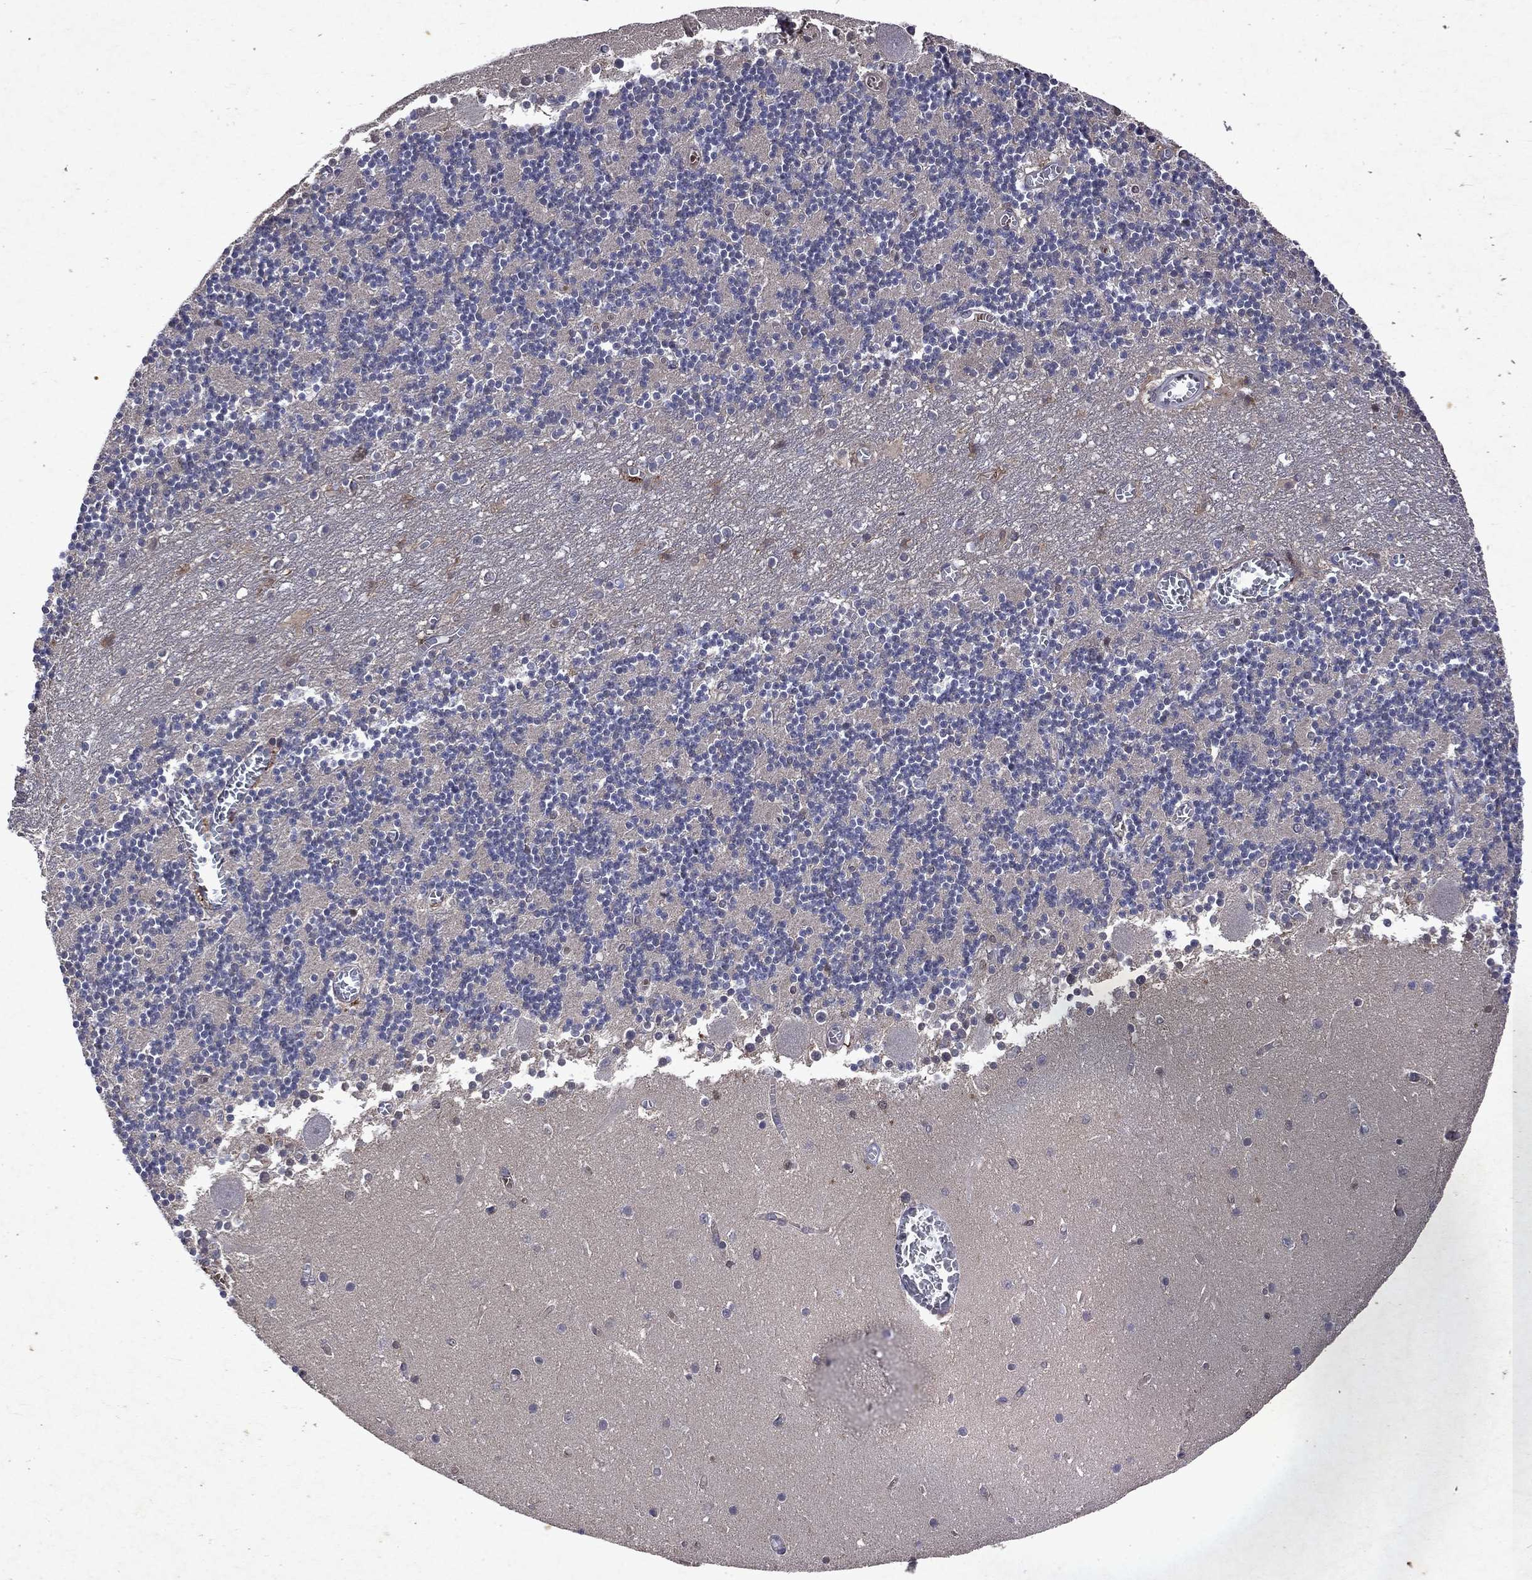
{"staining": {"intensity": "moderate", "quantity": "<25%", "location": "cytoplasmic/membranous"}, "tissue": "cerebellum", "cell_type": "Cells in granular layer", "image_type": "normal", "snomed": [{"axis": "morphology", "description": "Normal tissue, NOS"}, {"axis": "topography", "description": "Cerebellum"}], "caption": "A high-resolution photomicrograph shows immunohistochemistry (IHC) staining of unremarkable cerebellum, which demonstrates moderate cytoplasmic/membranous positivity in about <25% of cells in granular layer. (DAB (3,3'-diaminobenzidine) IHC, brown staining for protein, blue staining for nuclei).", "gene": "MTAP", "patient": {"sex": "female", "age": 28}}